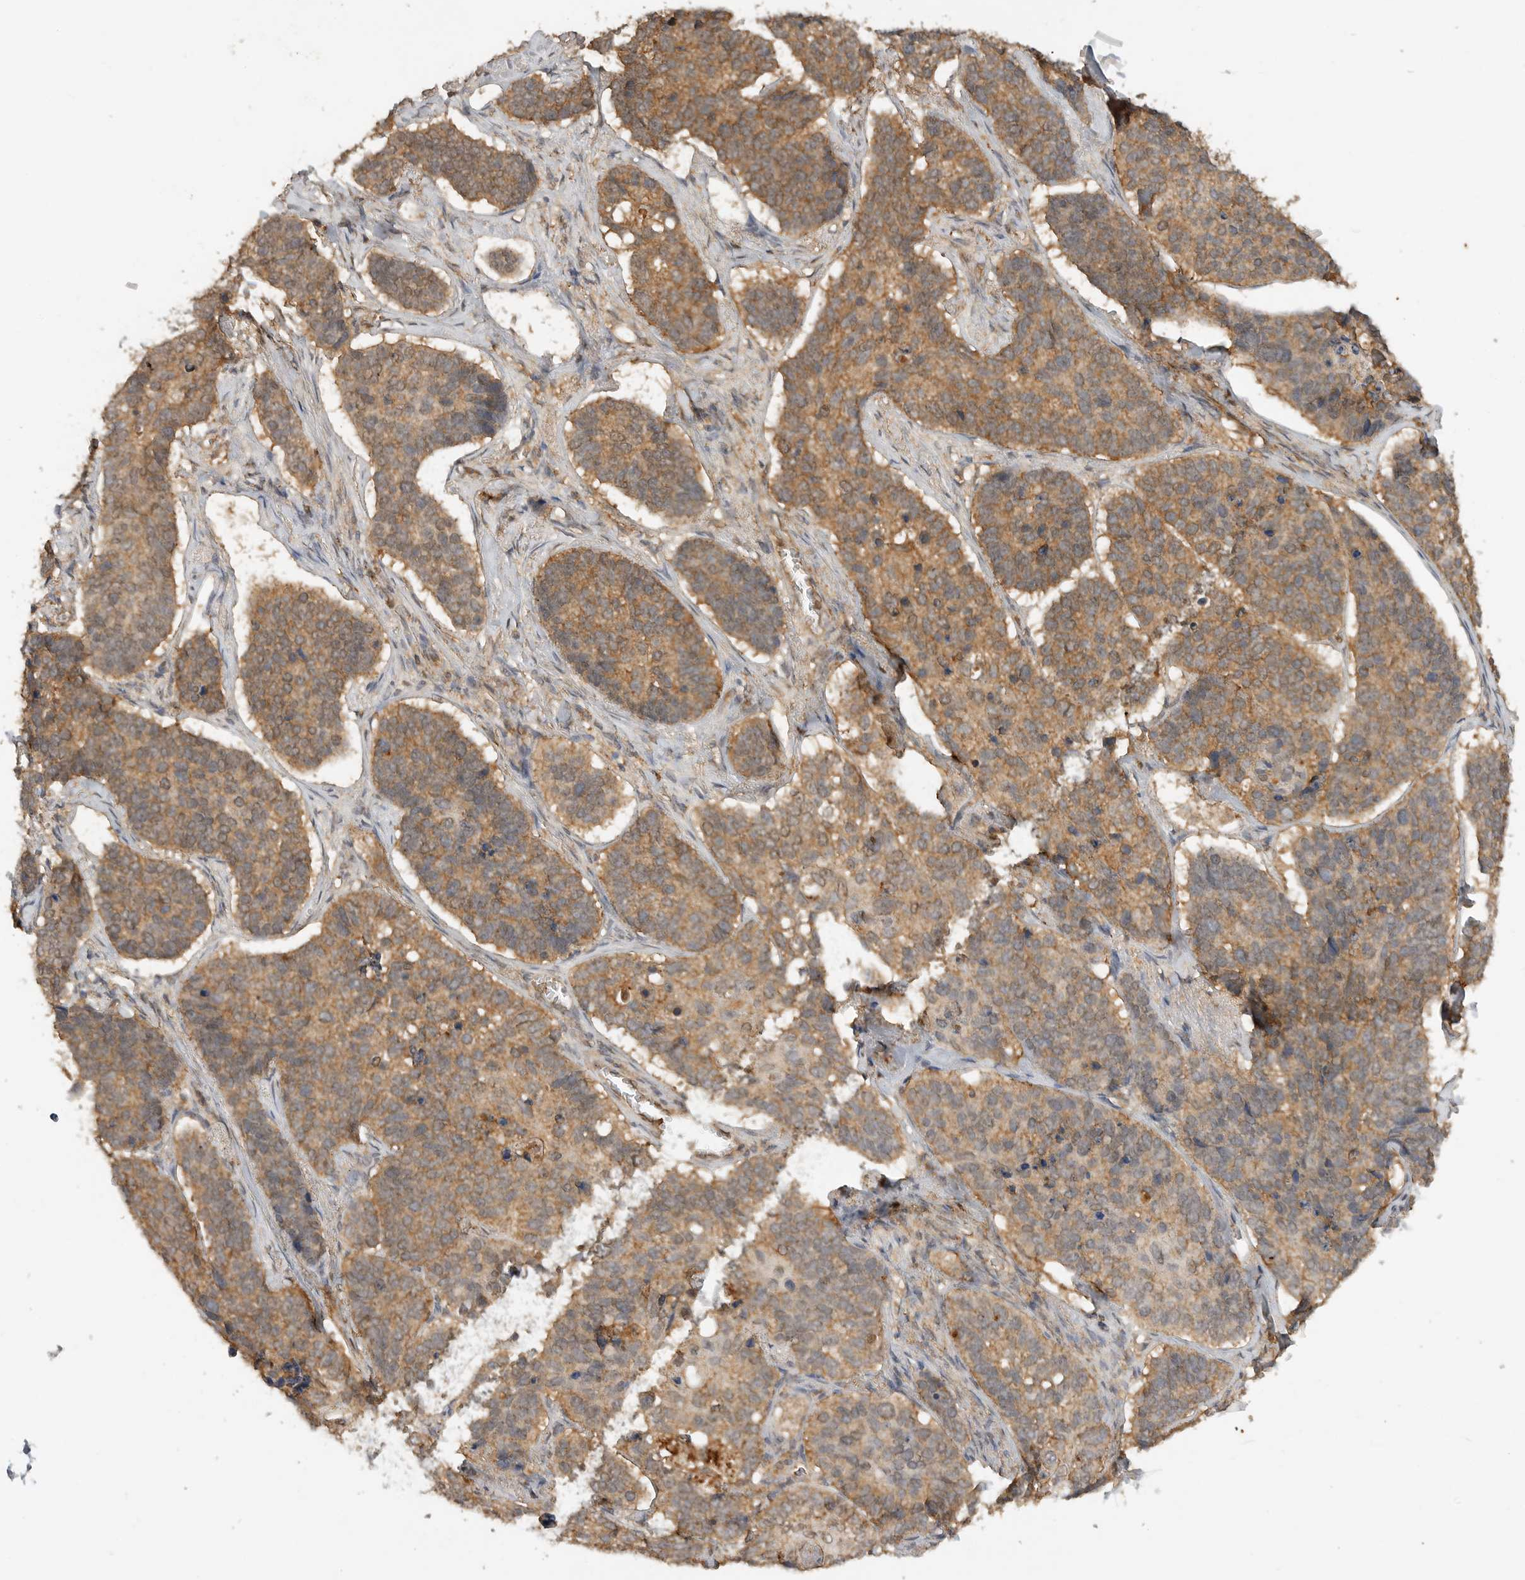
{"staining": {"intensity": "moderate", "quantity": ">75%", "location": "cytoplasmic/membranous"}, "tissue": "skin cancer", "cell_type": "Tumor cells", "image_type": "cancer", "snomed": [{"axis": "morphology", "description": "Basal cell carcinoma"}, {"axis": "topography", "description": "Skin"}], "caption": "Human skin basal cell carcinoma stained with a brown dye displays moderate cytoplasmic/membranous positive expression in approximately >75% of tumor cells.", "gene": "ICOSLG", "patient": {"sex": "male", "age": 62}}